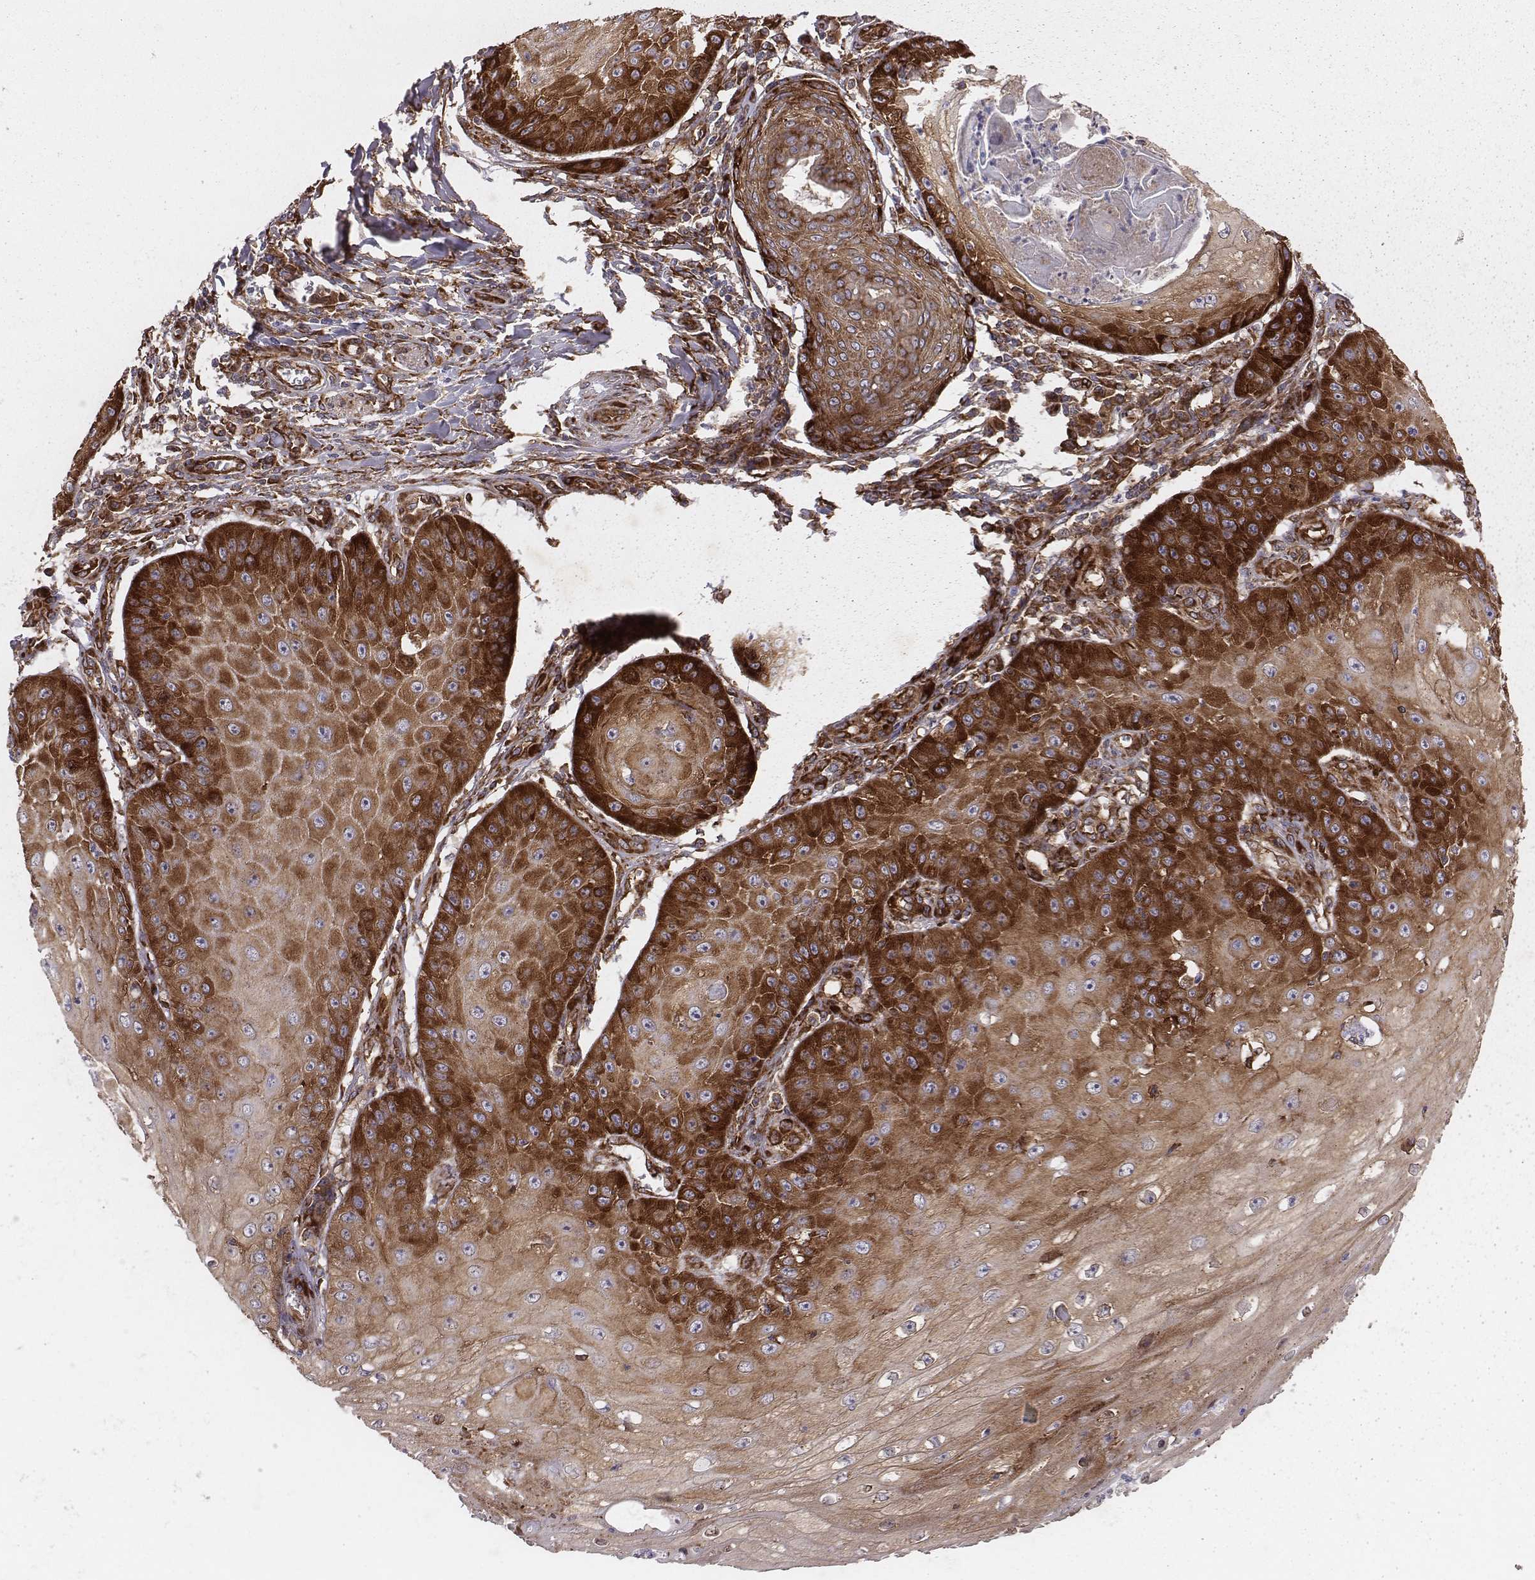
{"staining": {"intensity": "strong", "quantity": ">75%", "location": "cytoplasmic/membranous"}, "tissue": "skin cancer", "cell_type": "Tumor cells", "image_type": "cancer", "snomed": [{"axis": "morphology", "description": "Squamous cell carcinoma, NOS"}, {"axis": "topography", "description": "Skin"}], "caption": "This micrograph shows immunohistochemistry (IHC) staining of skin squamous cell carcinoma, with high strong cytoplasmic/membranous staining in approximately >75% of tumor cells.", "gene": "TXLNA", "patient": {"sex": "male", "age": 70}}